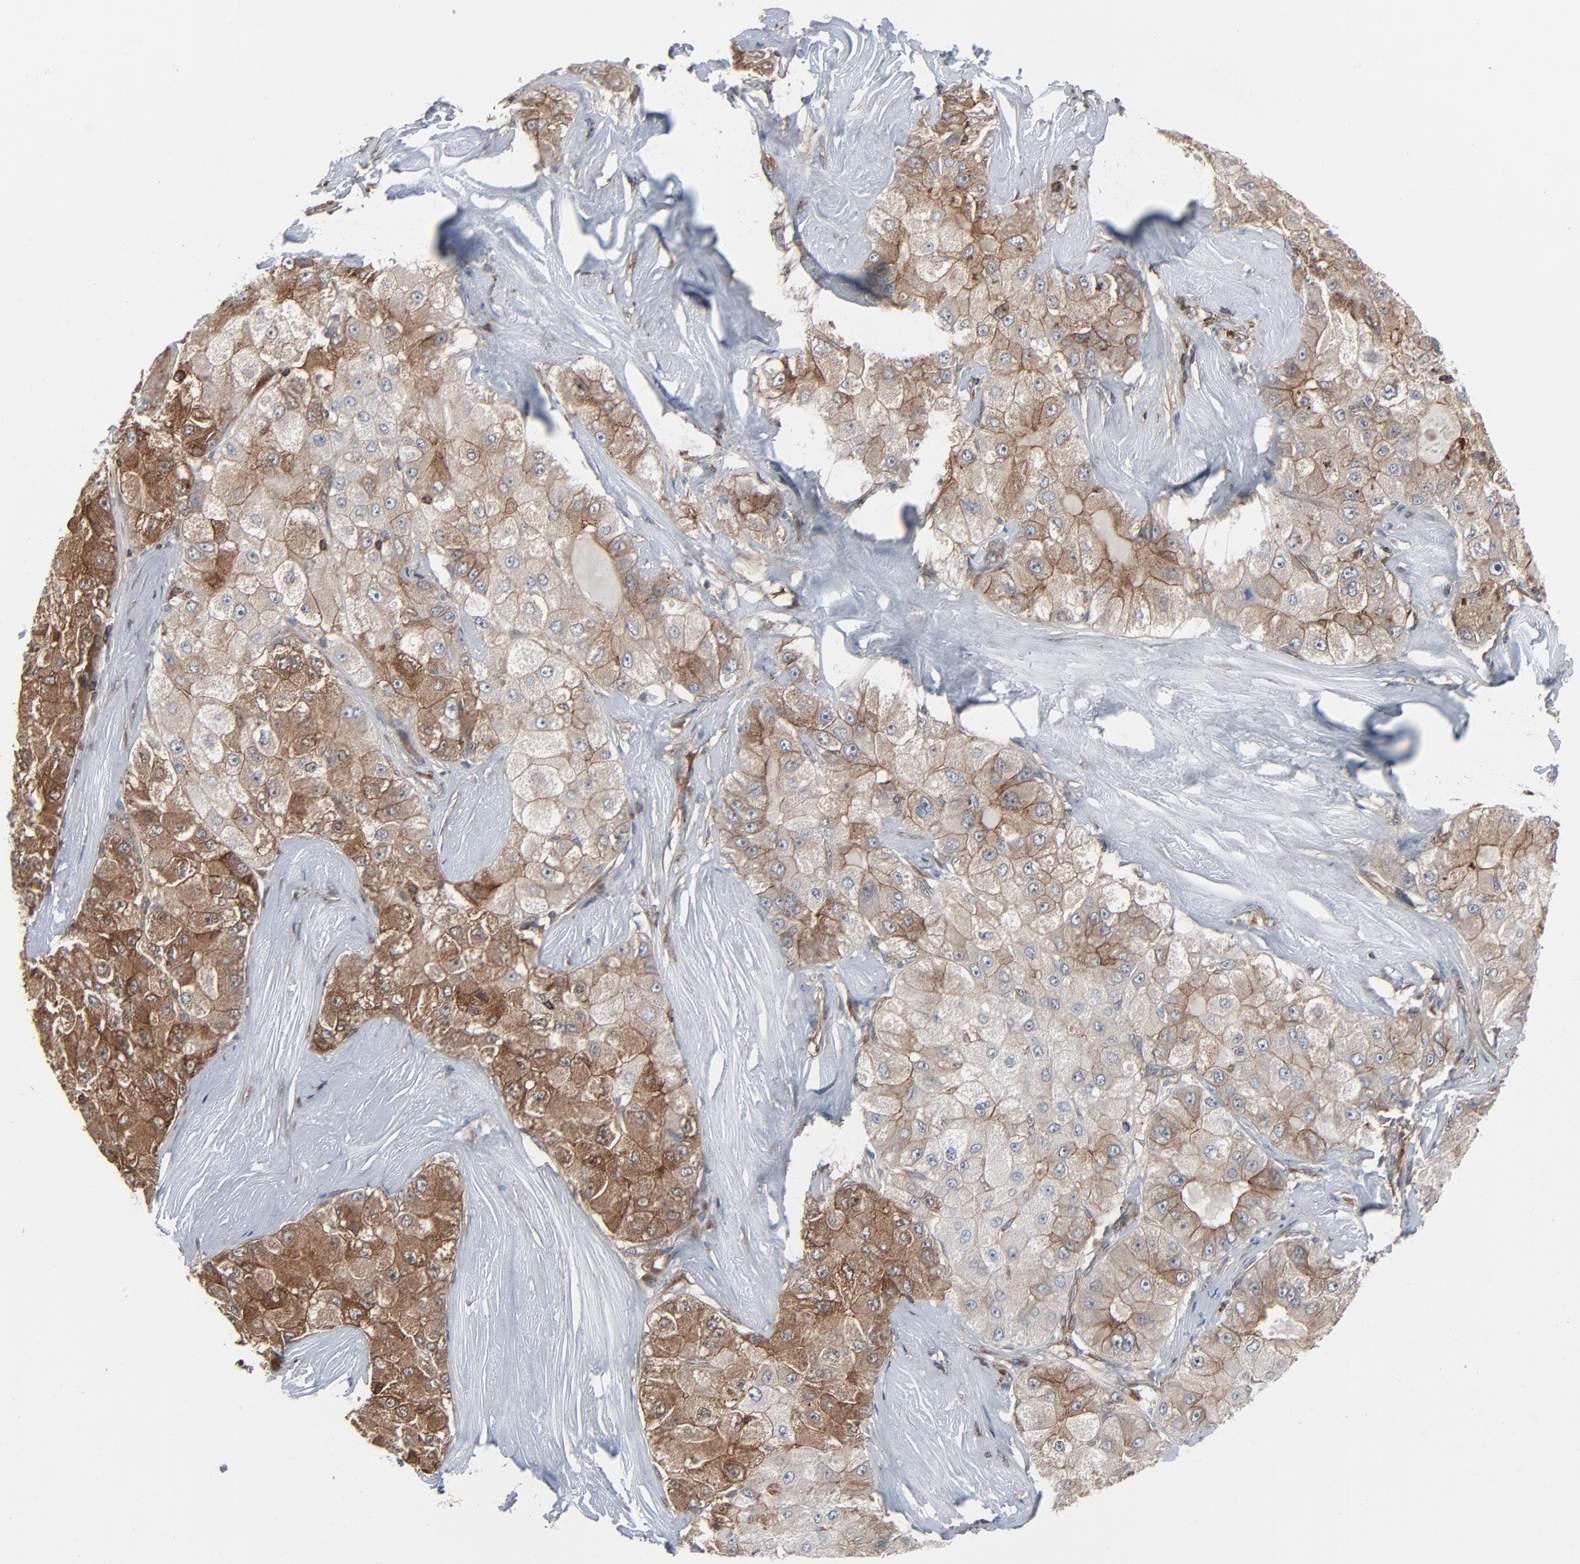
{"staining": {"intensity": "moderate", "quantity": "25%-75%", "location": "cytoplasmic/membranous"}, "tissue": "liver cancer", "cell_type": "Tumor cells", "image_type": "cancer", "snomed": [{"axis": "morphology", "description": "Carcinoma, Hepatocellular, NOS"}, {"axis": "topography", "description": "Liver"}], "caption": "A brown stain highlights moderate cytoplasmic/membranous expression of a protein in liver cancer (hepatocellular carcinoma) tumor cells. The protein is stained brown, and the nuclei are stained in blue (DAB IHC with brightfield microscopy, high magnification).", "gene": "OPTN", "patient": {"sex": "male", "age": 80}}